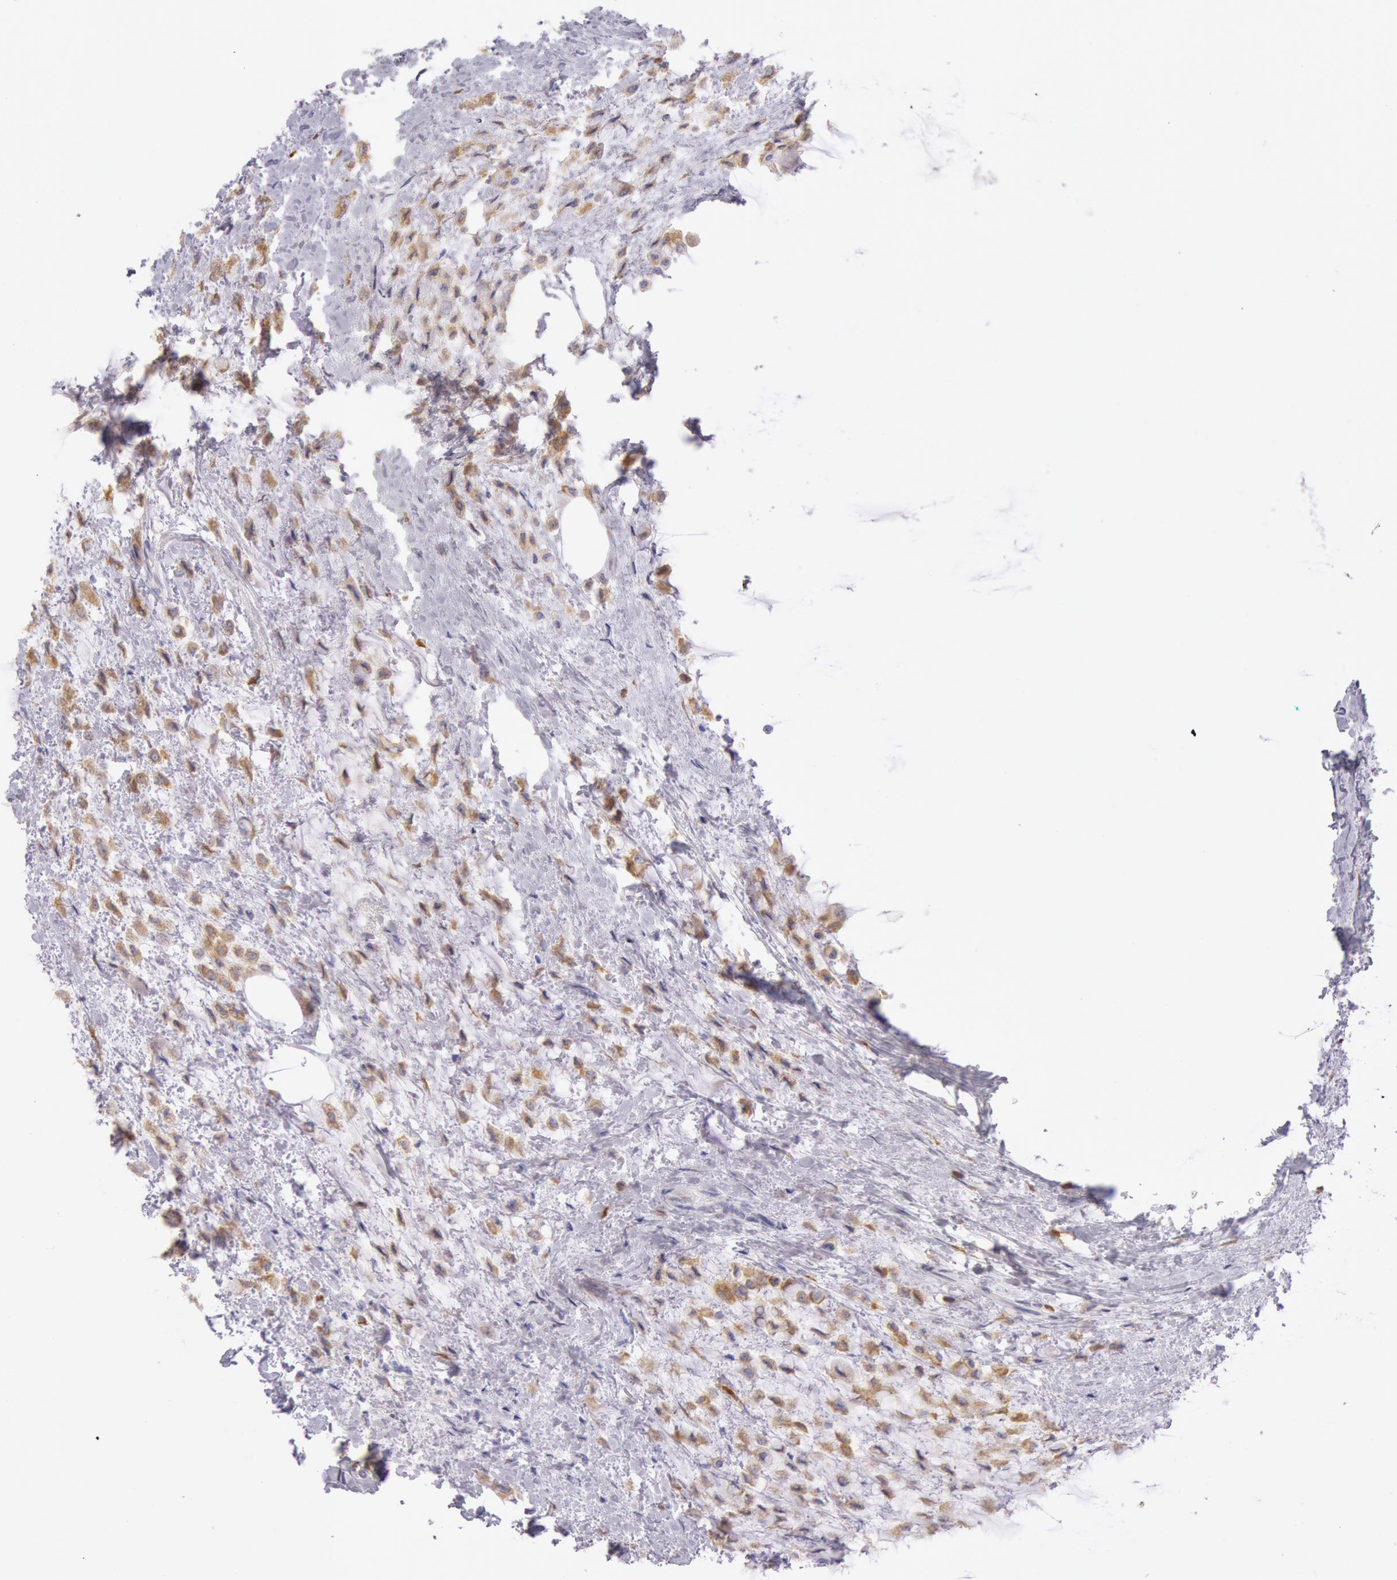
{"staining": {"intensity": "weak", "quantity": "25%-75%", "location": "cytoplasmic/membranous"}, "tissue": "breast cancer", "cell_type": "Tumor cells", "image_type": "cancer", "snomed": [{"axis": "morphology", "description": "Lobular carcinoma"}, {"axis": "topography", "description": "Breast"}], "caption": "Human breast cancer stained with a brown dye demonstrates weak cytoplasmic/membranous positive expression in about 25%-75% of tumor cells.", "gene": "CIDEB", "patient": {"sex": "female", "age": 85}}